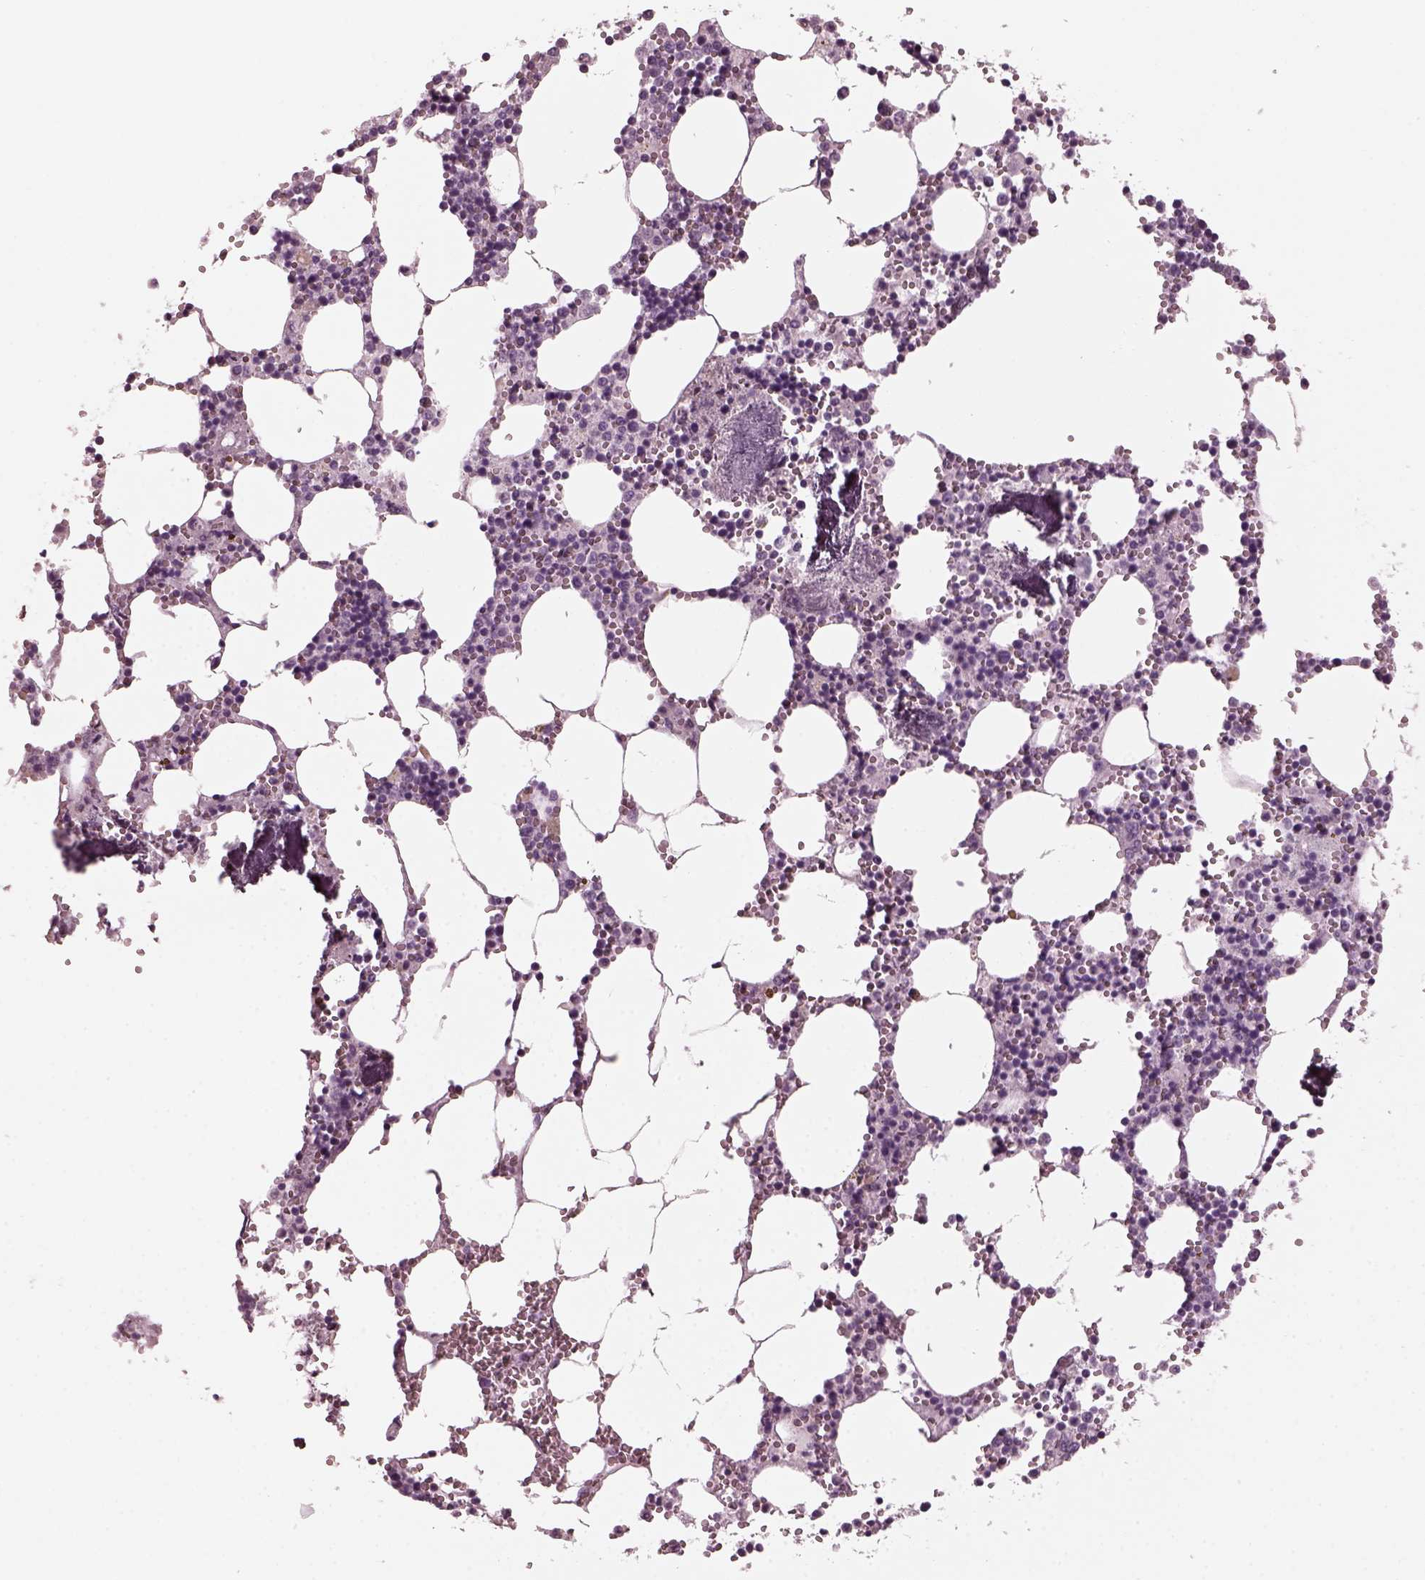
{"staining": {"intensity": "weak", "quantity": "<25%", "location": "cytoplasmic/membranous"}, "tissue": "bone marrow", "cell_type": "Hematopoietic cells", "image_type": "normal", "snomed": [{"axis": "morphology", "description": "Normal tissue, NOS"}, {"axis": "topography", "description": "Bone marrow"}], "caption": "The photomicrograph reveals no significant staining in hematopoietic cells of bone marrow.", "gene": "RCVRN", "patient": {"sex": "male", "age": 54}}